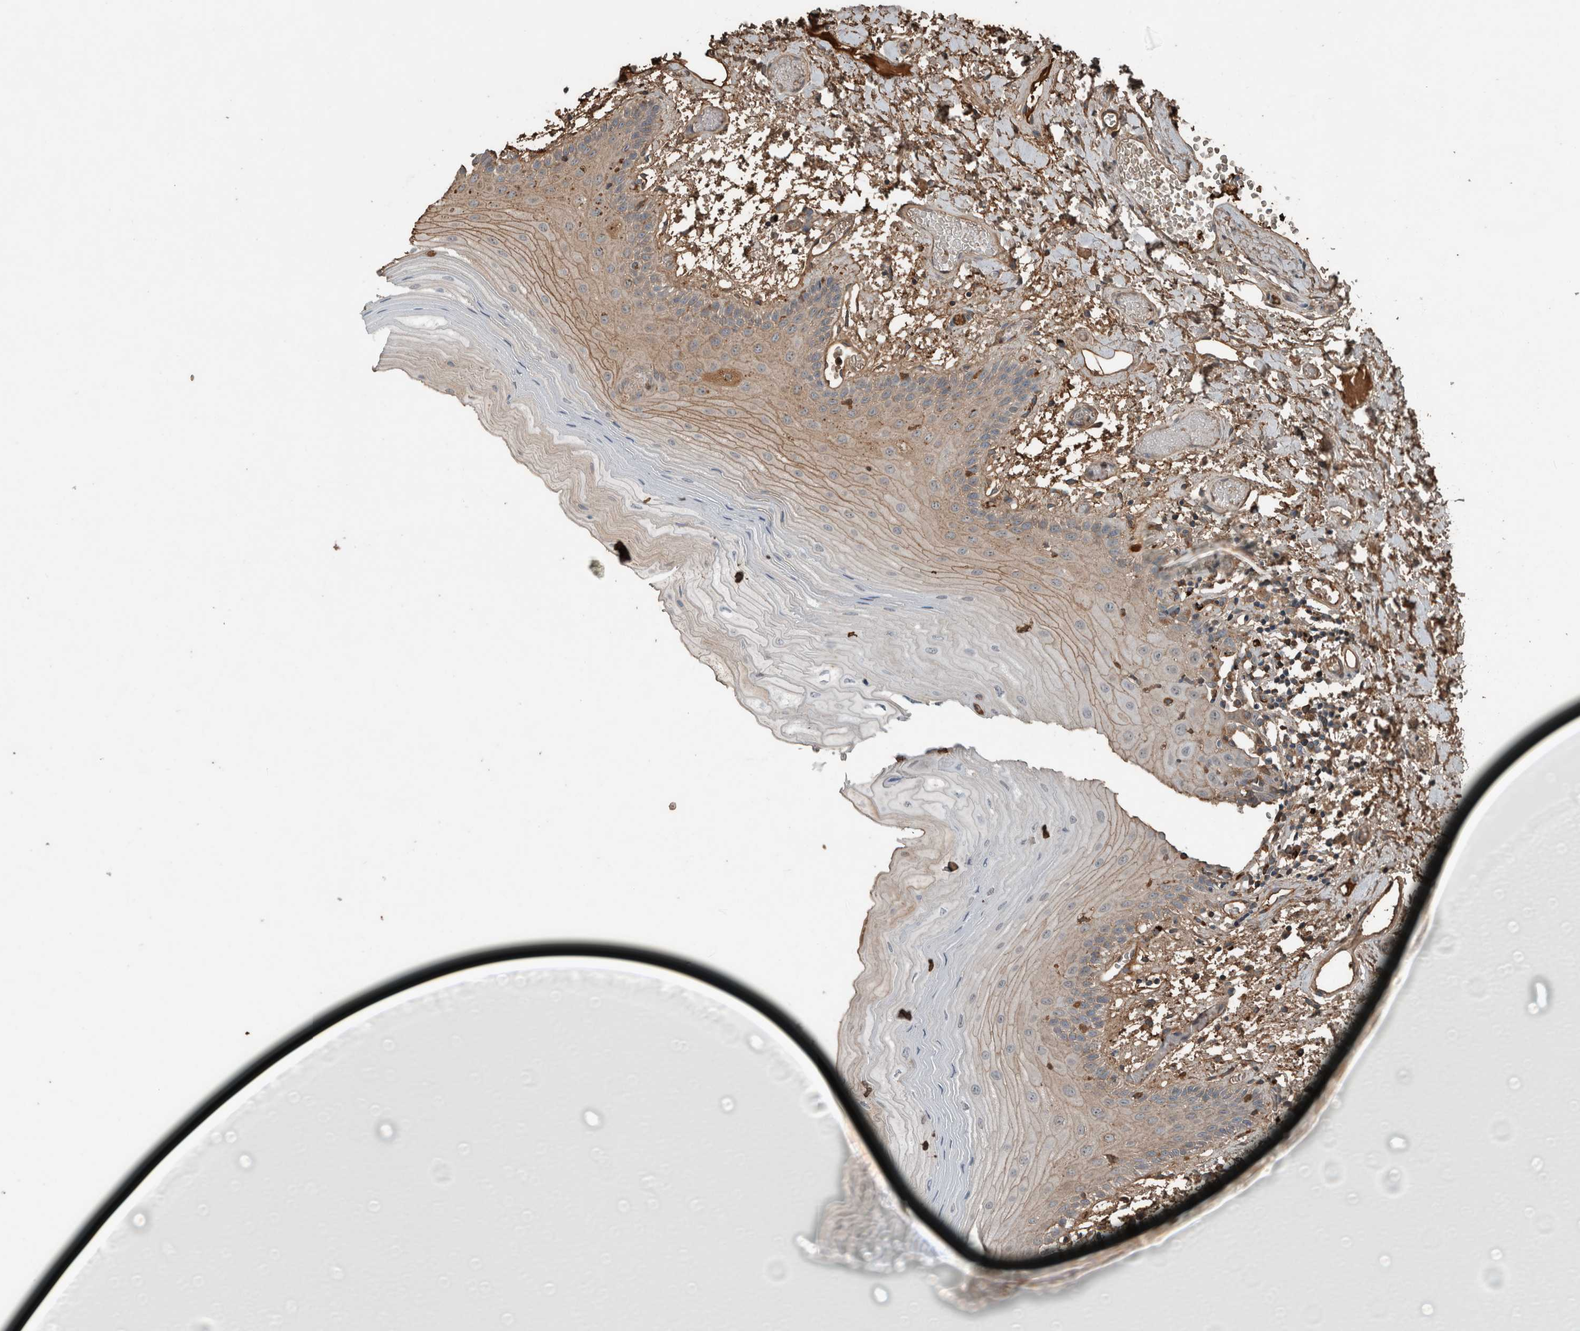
{"staining": {"intensity": "moderate", "quantity": "25%-75%", "location": "cytoplasmic/membranous"}, "tissue": "oral mucosa", "cell_type": "Squamous epithelial cells", "image_type": "normal", "snomed": [{"axis": "morphology", "description": "Normal tissue, NOS"}, {"axis": "topography", "description": "Oral tissue"}], "caption": "Oral mucosa stained with DAB (3,3'-diaminobenzidine) immunohistochemistry reveals medium levels of moderate cytoplasmic/membranous positivity in approximately 25%-75% of squamous epithelial cells.", "gene": "USP34", "patient": {"sex": "male", "age": 52}}